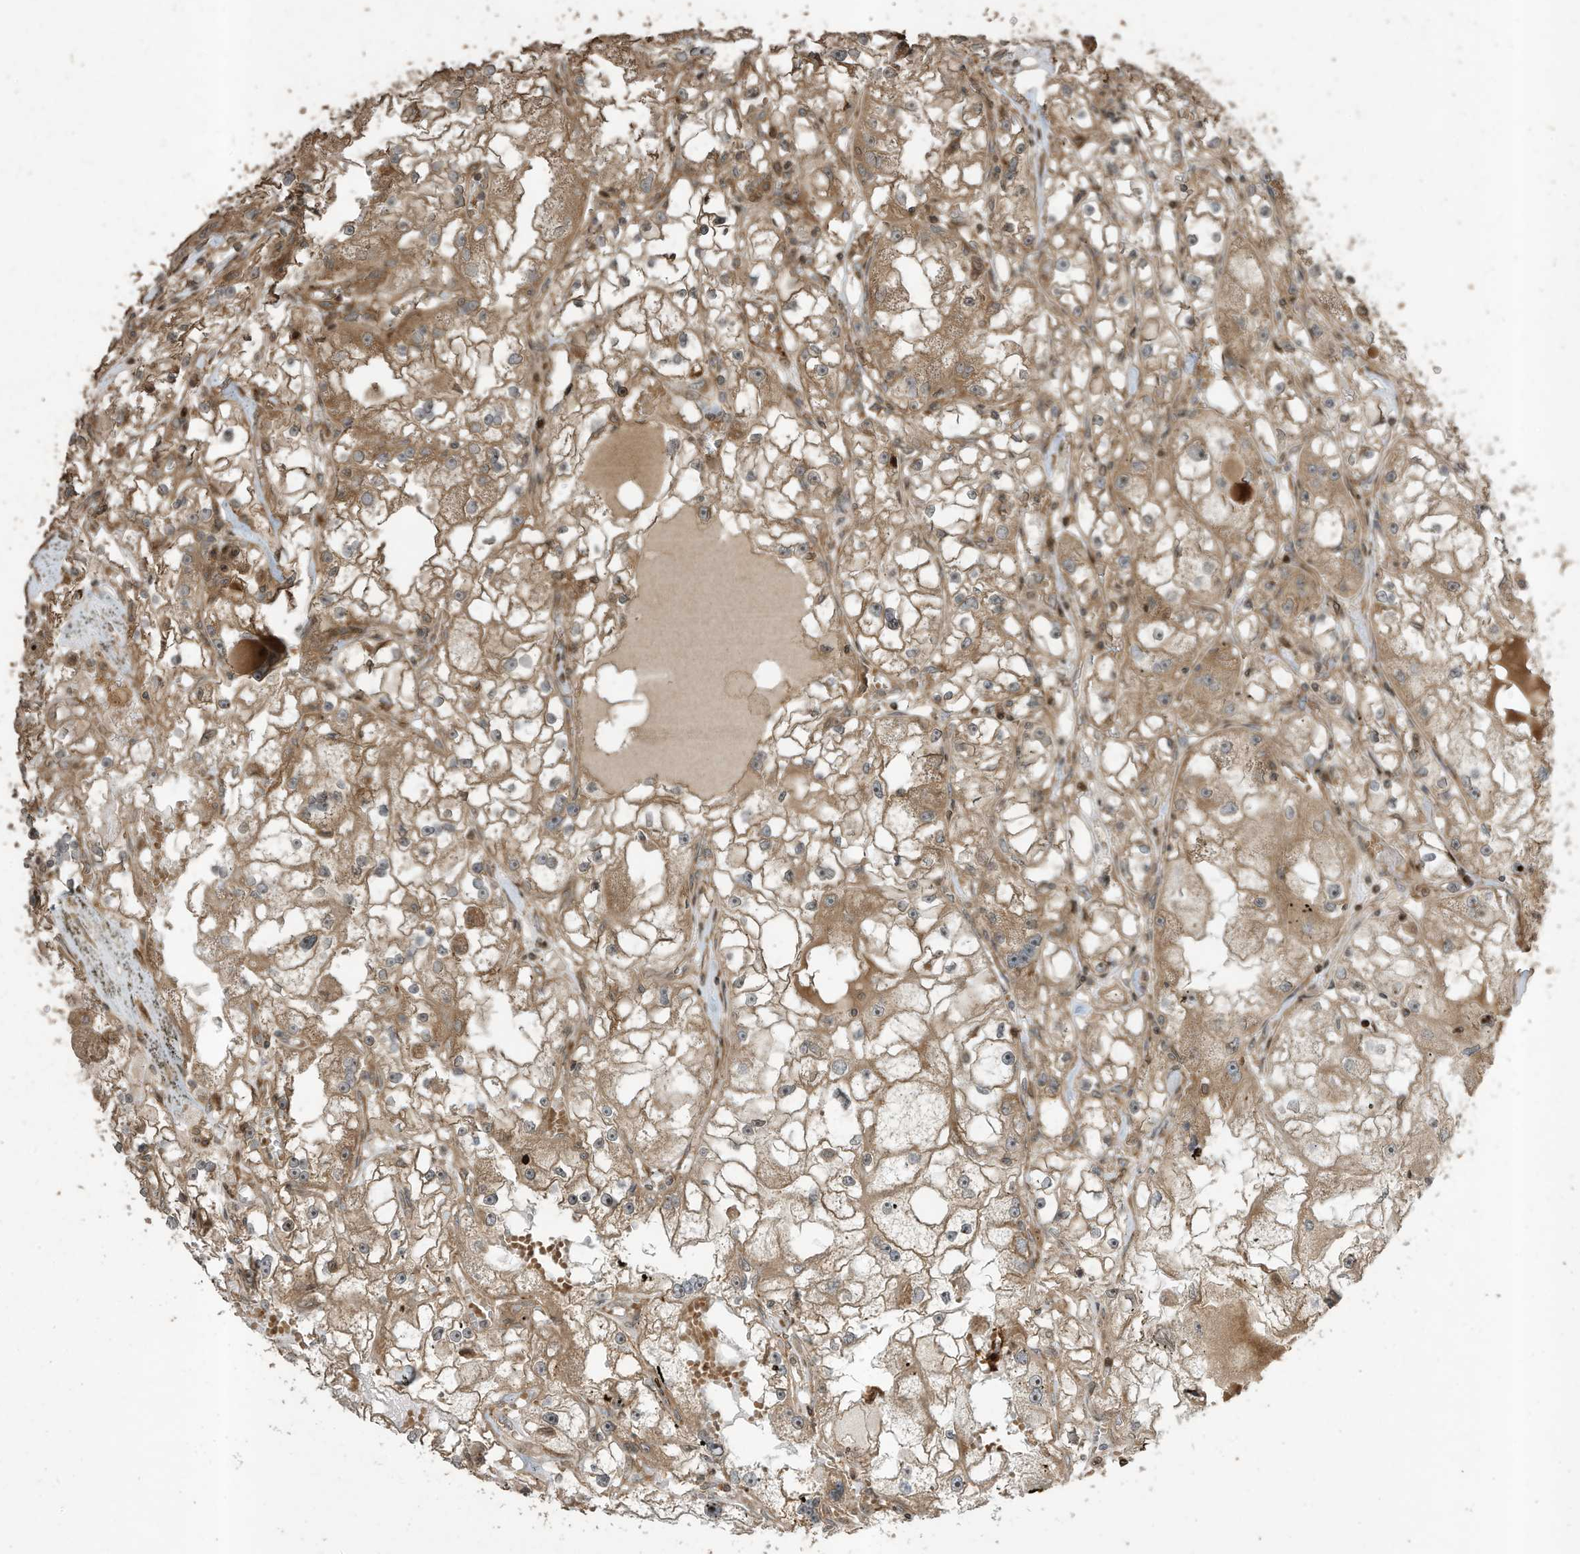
{"staining": {"intensity": "moderate", "quantity": ">75%", "location": "cytoplasmic/membranous"}, "tissue": "renal cancer", "cell_type": "Tumor cells", "image_type": "cancer", "snomed": [{"axis": "morphology", "description": "Adenocarcinoma, NOS"}, {"axis": "topography", "description": "Kidney"}], "caption": "Immunohistochemical staining of human renal cancer displays medium levels of moderate cytoplasmic/membranous staining in approximately >75% of tumor cells.", "gene": "ZNF653", "patient": {"sex": "male", "age": 56}}